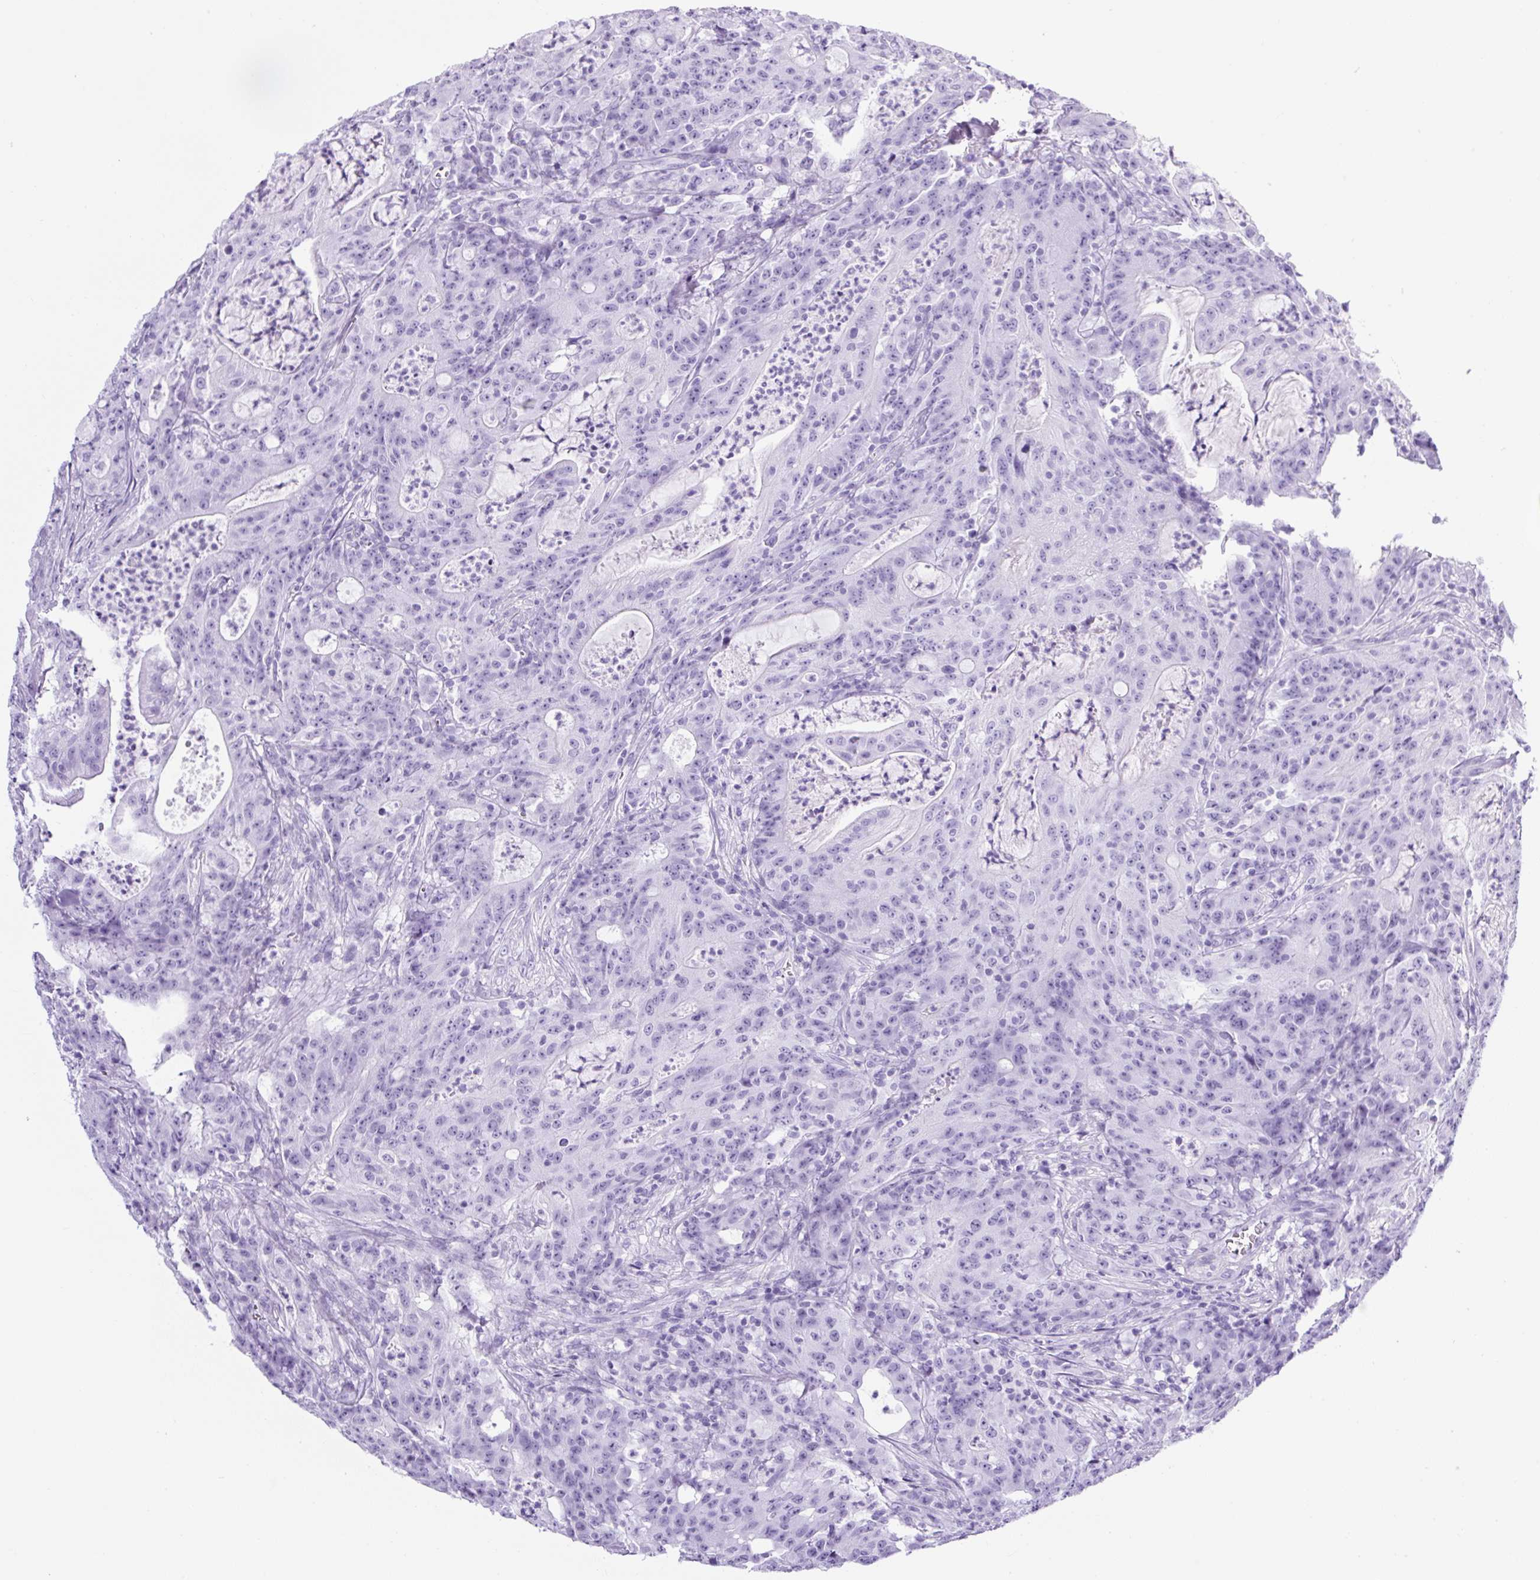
{"staining": {"intensity": "negative", "quantity": "none", "location": "none"}, "tissue": "colorectal cancer", "cell_type": "Tumor cells", "image_type": "cancer", "snomed": [{"axis": "morphology", "description": "Adenocarcinoma, NOS"}, {"axis": "topography", "description": "Colon"}], "caption": "Immunohistochemistry (IHC) of adenocarcinoma (colorectal) displays no positivity in tumor cells.", "gene": "TMEM200B", "patient": {"sex": "male", "age": 83}}